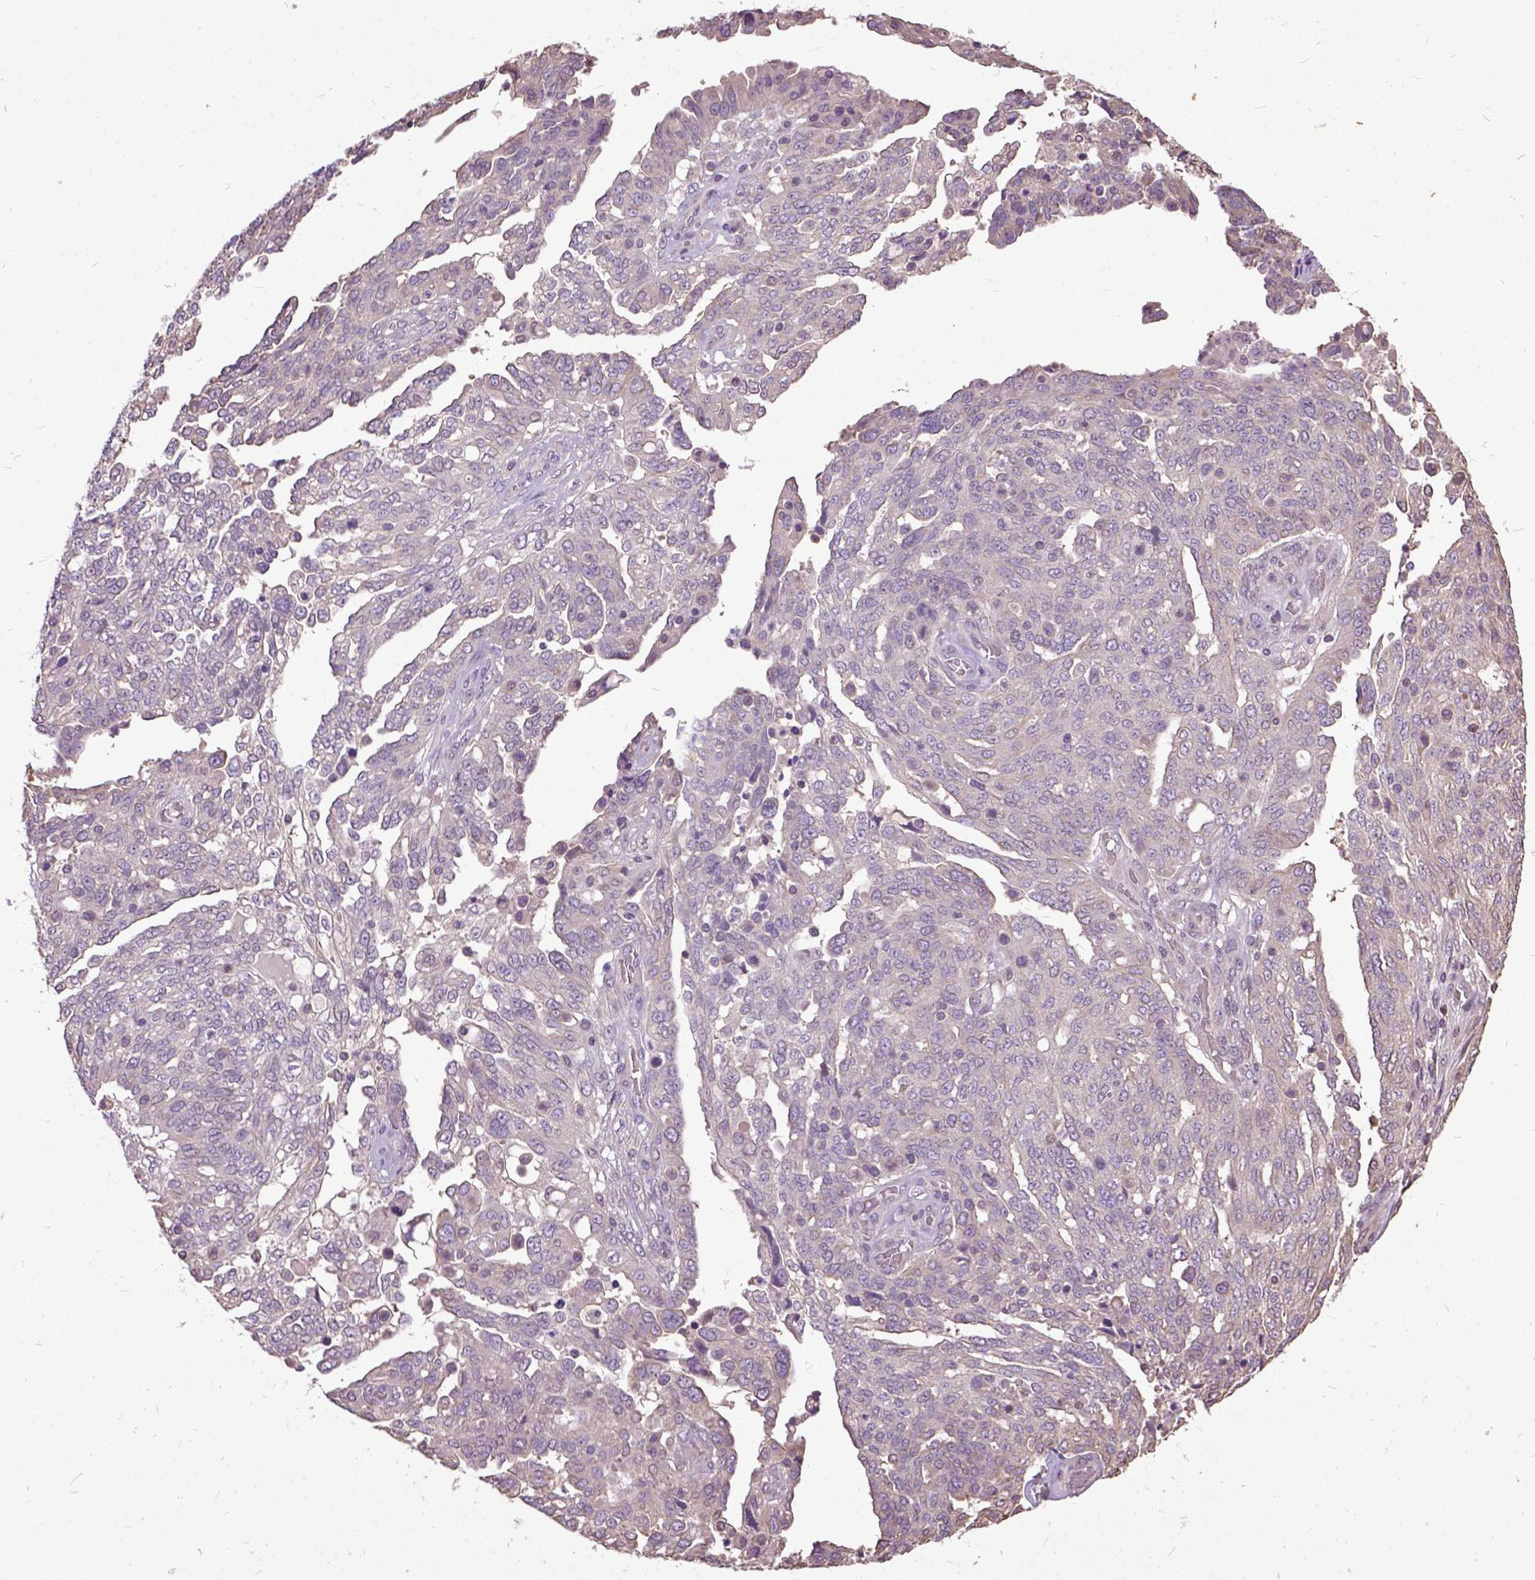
{"staining": {"intensity": "negative", "quantity": "none", "location": "none"}, "tissue": "ovarian cancer", "cell_type": "Tumor cells", "image_type": "cancer", "snomed": [{"axis": "morphology", "description": "Cystadenocarcinoma, serous, NOS"}, {"axis": "topography", "description": "Ovary"}], "caption": "An immunohistochemistry micrograph of ovarian cancer (serous cystadenocarcinoma) is shown. There is no staining in tumor cells of ovarian cancer (serous cystadenocarcinoma). (DAB immunohistochemistry (IHC) visualized using brightfield microscopy, high magnification).", "gene": "AREG", "patient": {"sex": "female", "age": 67}}